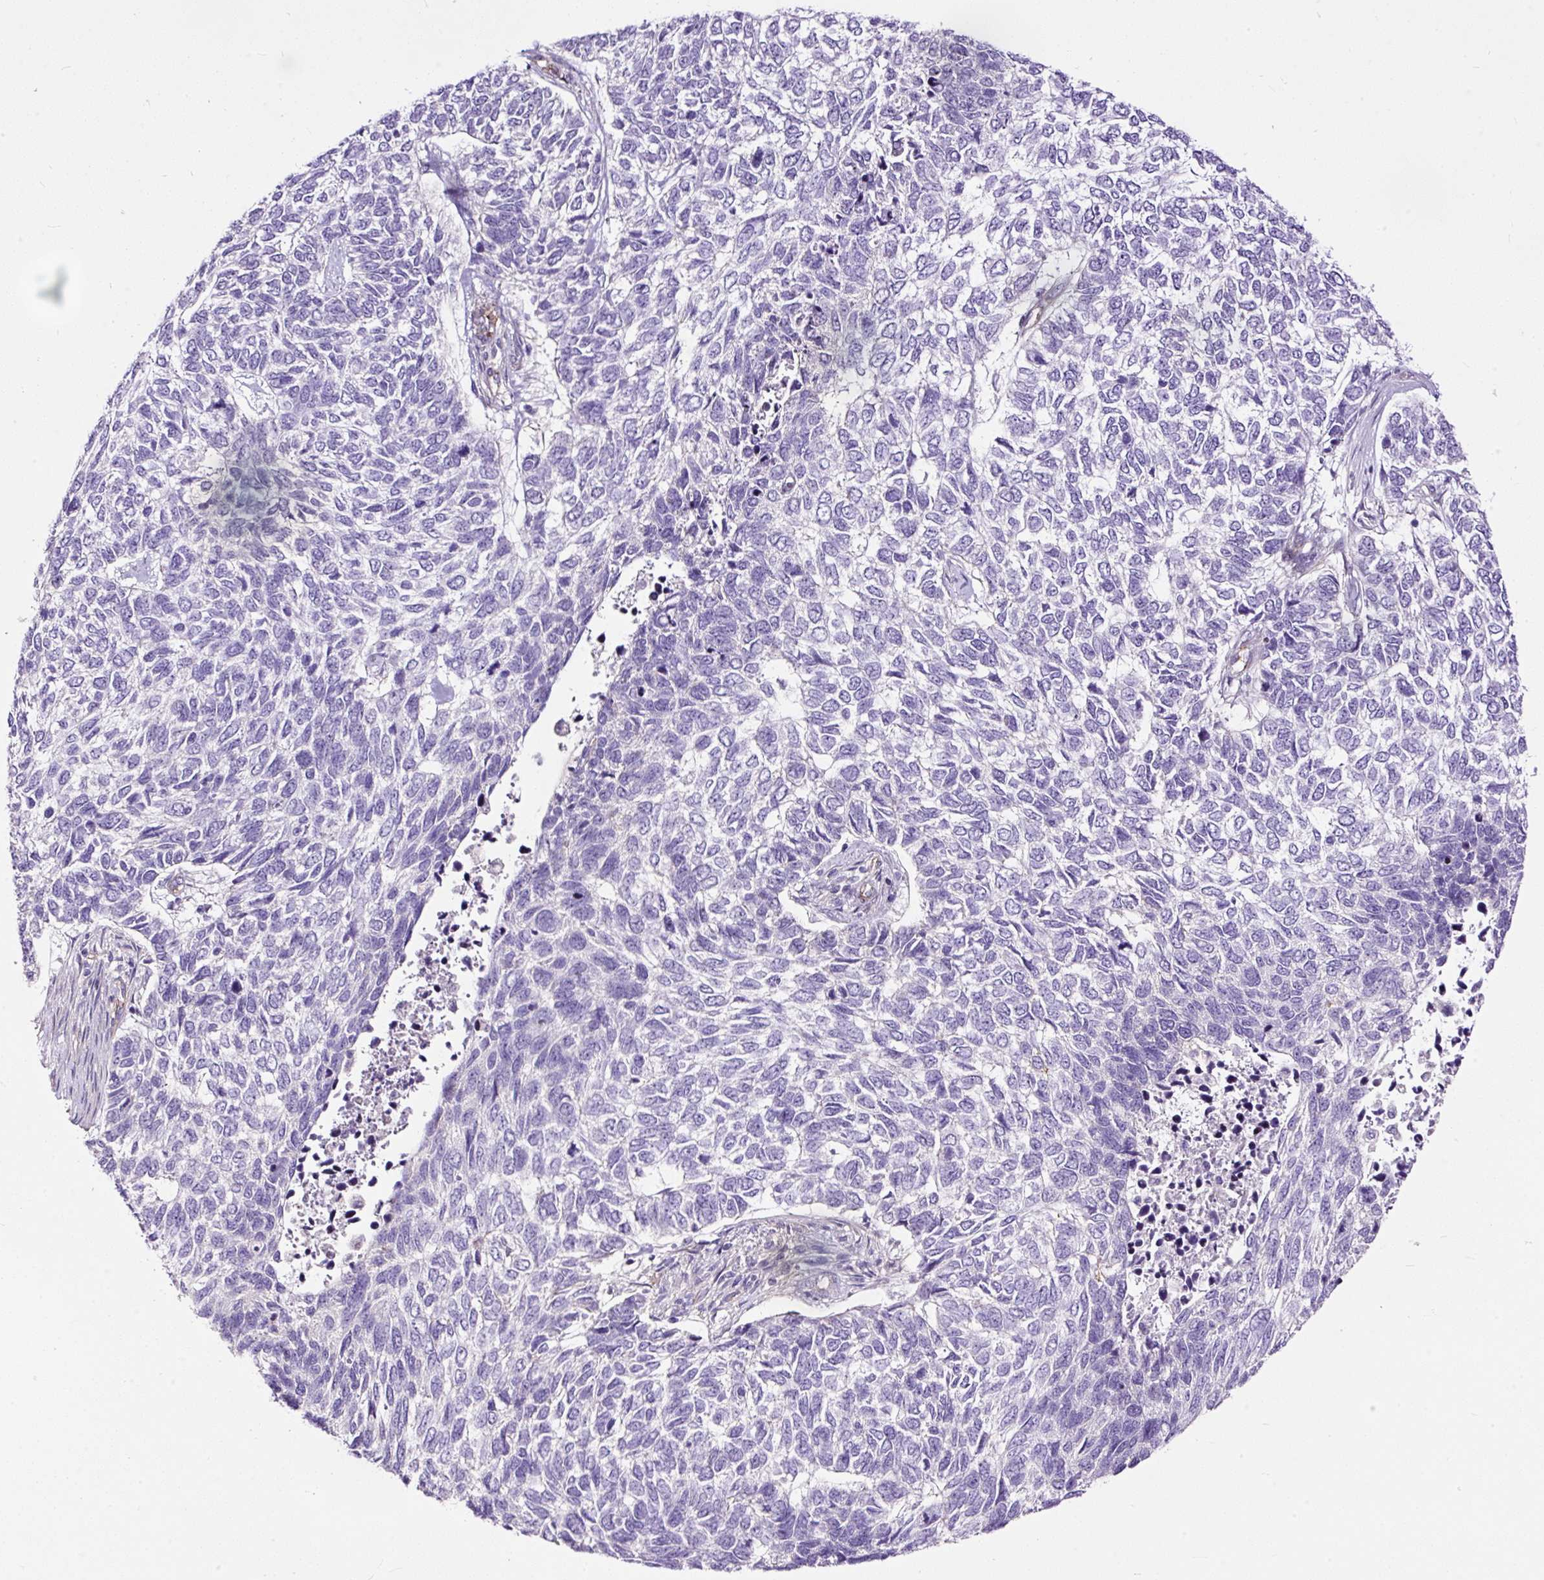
{"staining": {"intensity": "negative", "quantity": "none", "location": "none"}, "tissue": "skin cancer", "cell_type": "Tumor cells", "image_type": "cancer", "snomed": [{"axis": "morphology", "description": "Basal cell carcinoma"}, {"axis": "topography", "description": "Skin"}], "caption": "Immunohistochemical staining of human skin basal cell carcinoma reveals no significant expression in tumor cells.", "gene": "MAGEB16", "patient": {"sex": "female", "age": 65}}